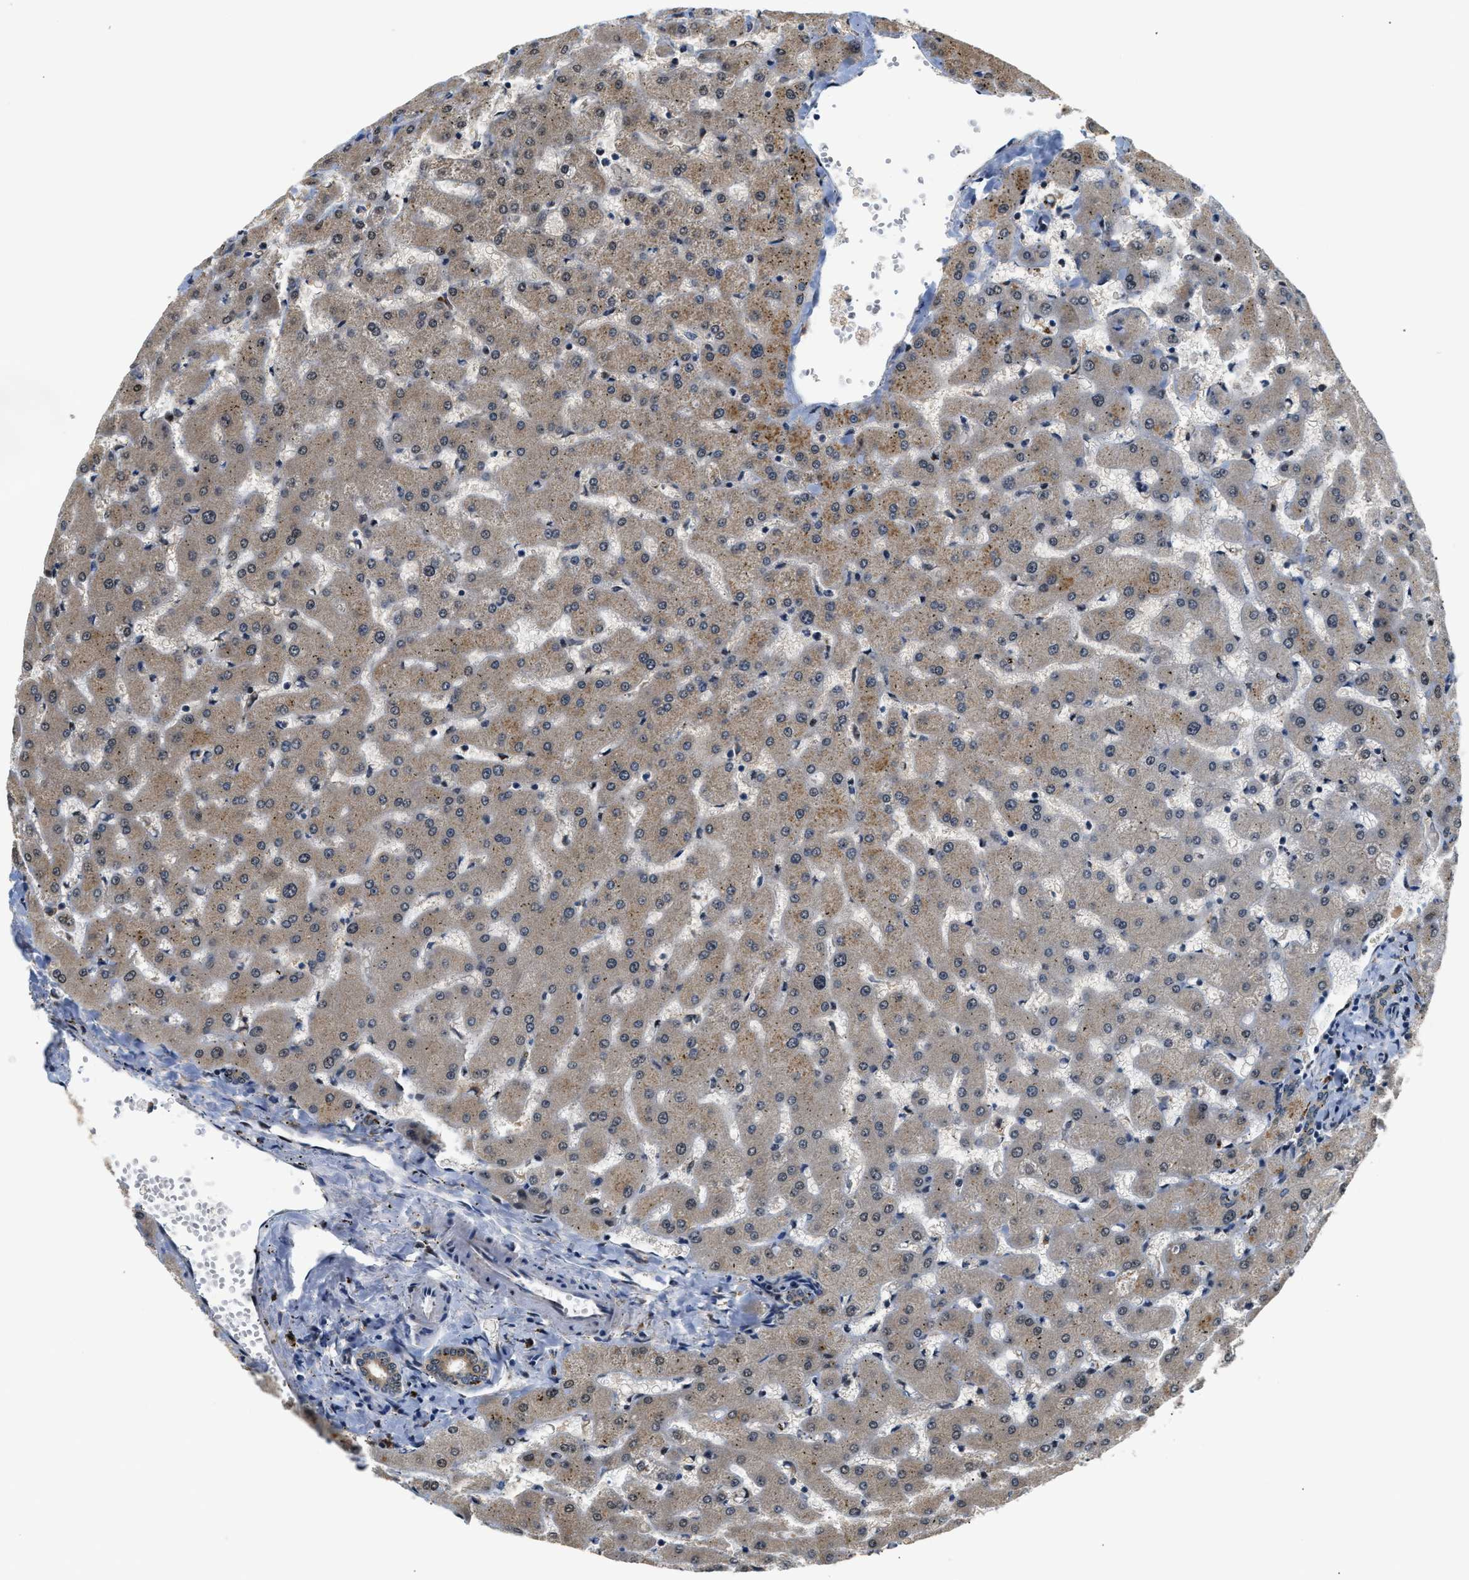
{"staining": {"intensity": "weak", "quantity": ">75%", "location": "cytoplasmic/membranous"}, "tissue": "liver", "cell_type": "Cholangiocytes", "image_type": "normal", "snomed": [{"axis": "morphology", "description": "Normal tissue, NOS"}, {"axis": "topography", "description": "Liver"}], "caption": "DAB immunohistochemical staining of normal liver reveals weak cytoplasmic/membranous protein positivity in about >75% of cholangiocytes.", "gene": "LARP6", "patient": {"sex": "female", "age": 63}}